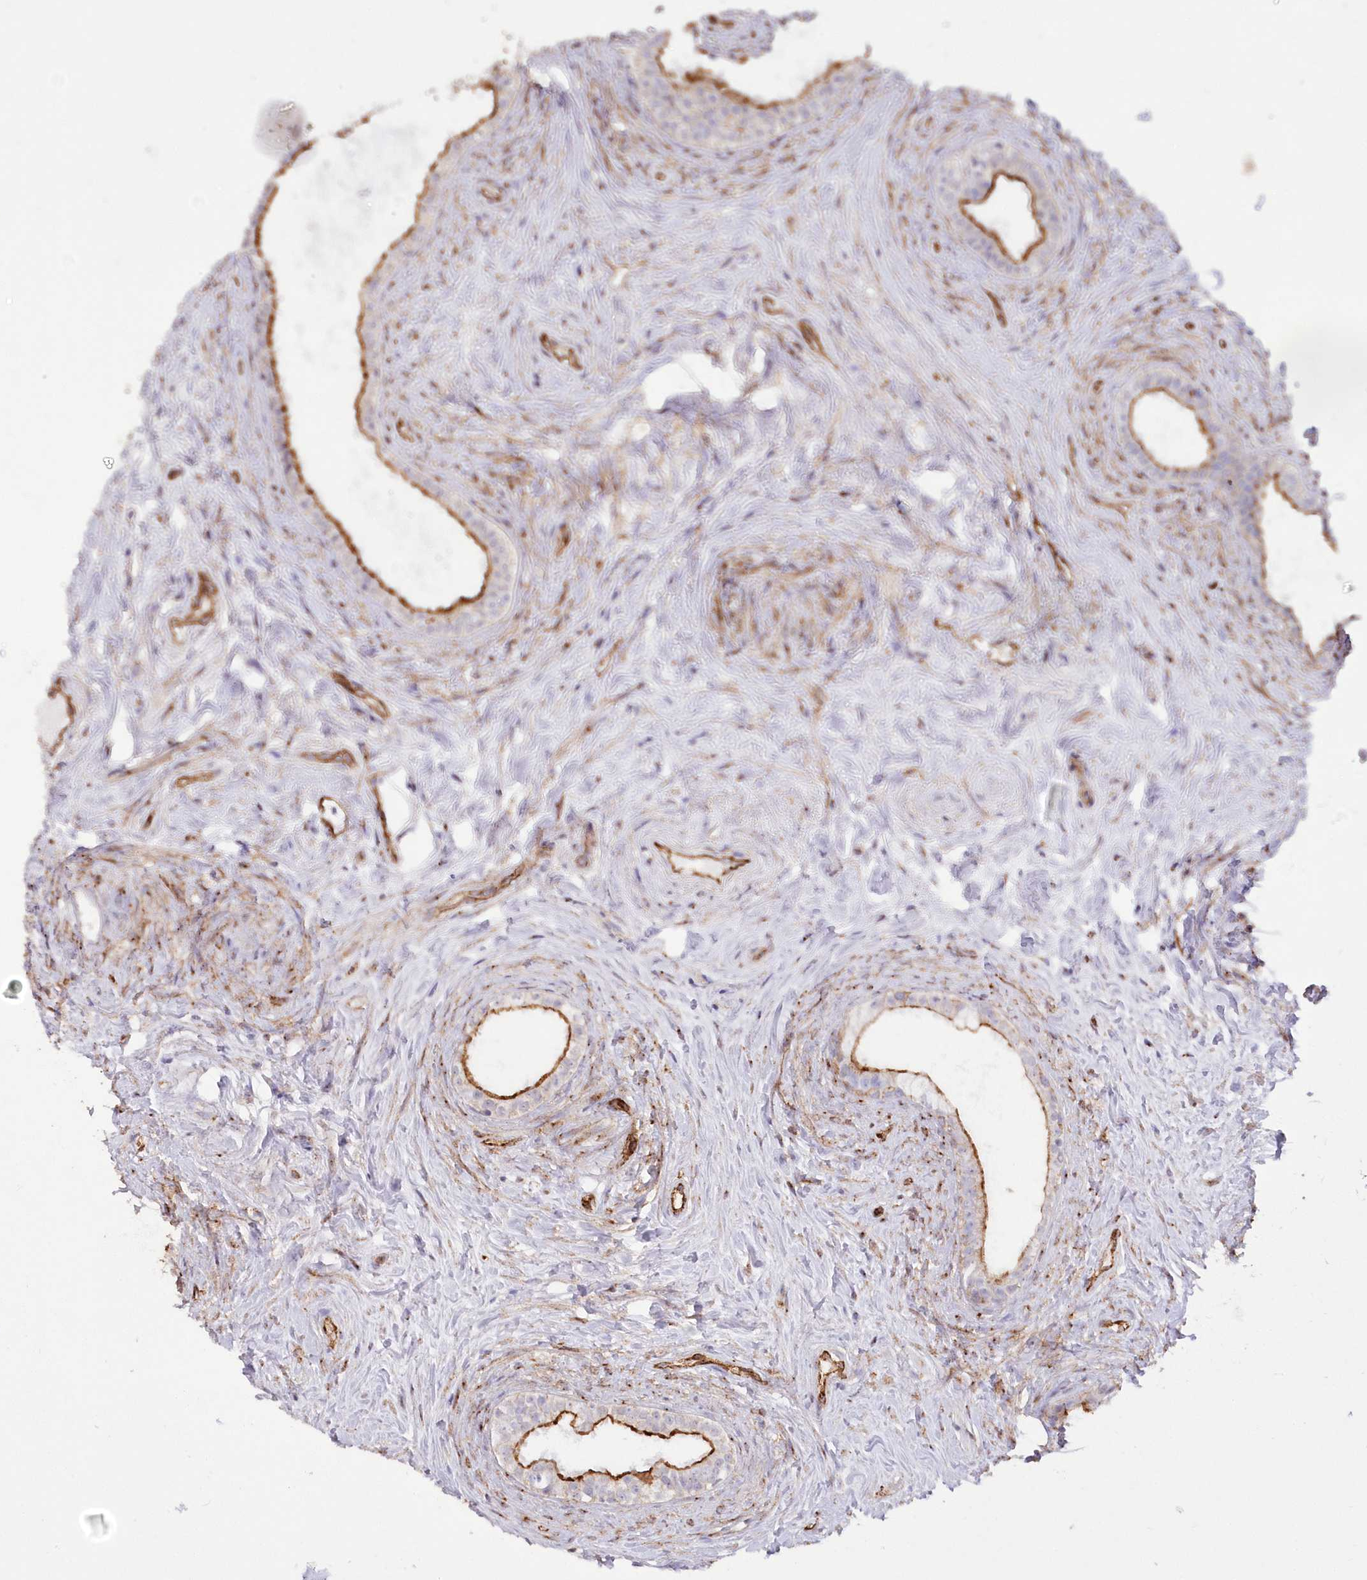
{"staining": {"intensity": "strong", "quantity": "25%-75%", "location": "cytoplasmic/membranous"}, "tissue": "epididymis", "cell_type": "Glandular cells", "image_type": "normal", "snomed": [{"axis": "morphology", "description": "Normal tissue, NOS"}, {"axis": "topography", "description": "Epididymis"}], "caption": "Immunohistochemical staining of normal human epididymis reveals high levels of strong cytoplasmic/membranous expression in about 25%-75% of glandular cells. The protein of interest is shown in brown color, while the nuclei are stained blue.", "gene": "RAB11FIP5", "patient": {"sex": "male", "age": 84}}